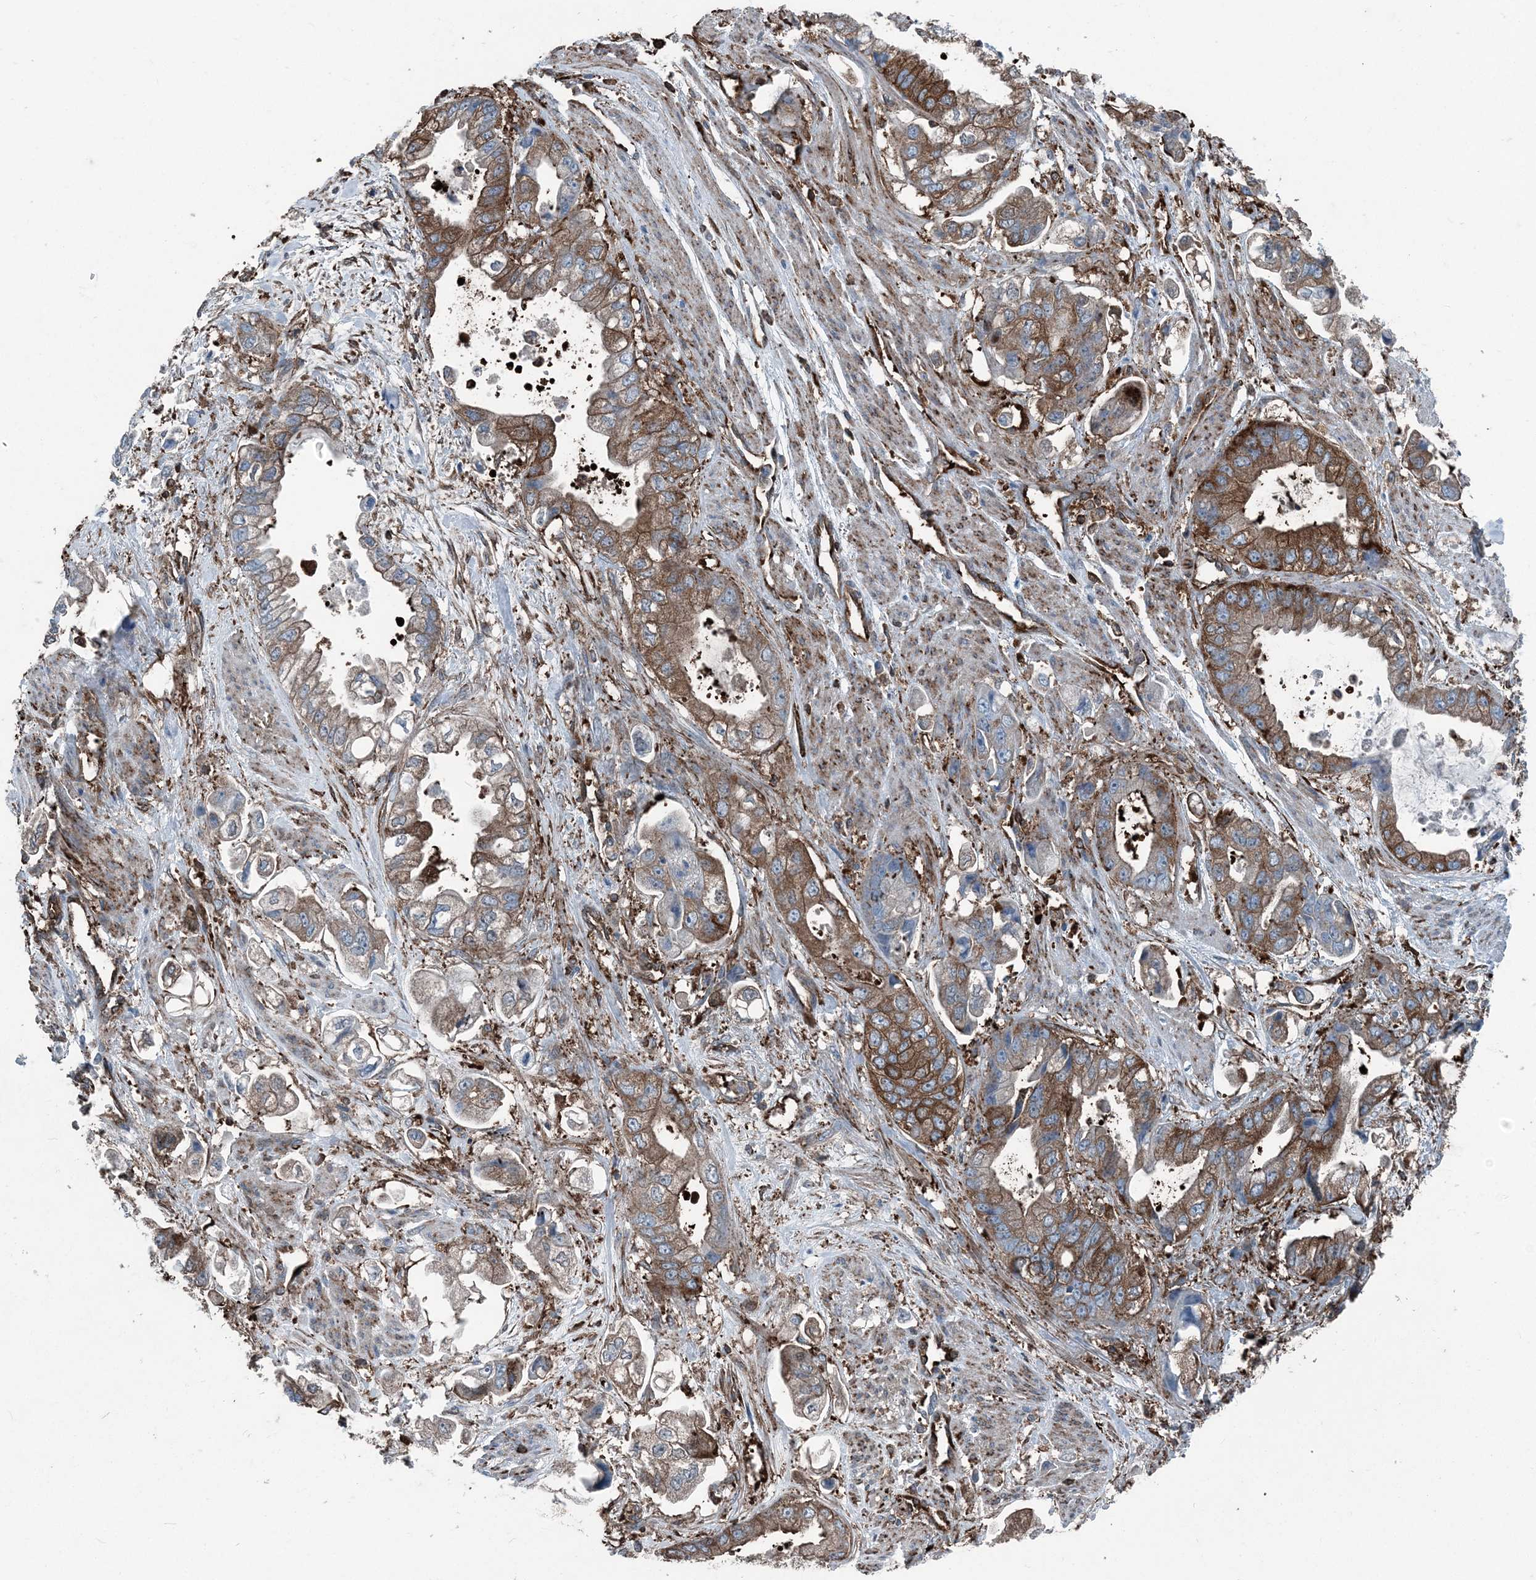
{"staining": {"intensity": "strong", "quantity": ">75%", "location": "cytoplasmic/membranous"}, "tissue": "stomach cancer", "cell_type": "Tumor cells", "image_type": "cancer", "snomed": [{"axis": "morphology", "description": "Adenocarcinoma, NOS"}, {"axis": "topography", "description": "Stomach"}], "caption": "A high amount of strong cytoplasmic/membranous positivity is seen in approximately >75% of tumor cells in stomach cancer (adenocarcinoma) tissue. Using DAB (3,3'-diaminobenzidine) (brown) and hematoxylin (blue) stains, captured at high magnification using brightfield microscopy.", "gene": "CFL1", "patient": {"sex": "male", "age": 62}}